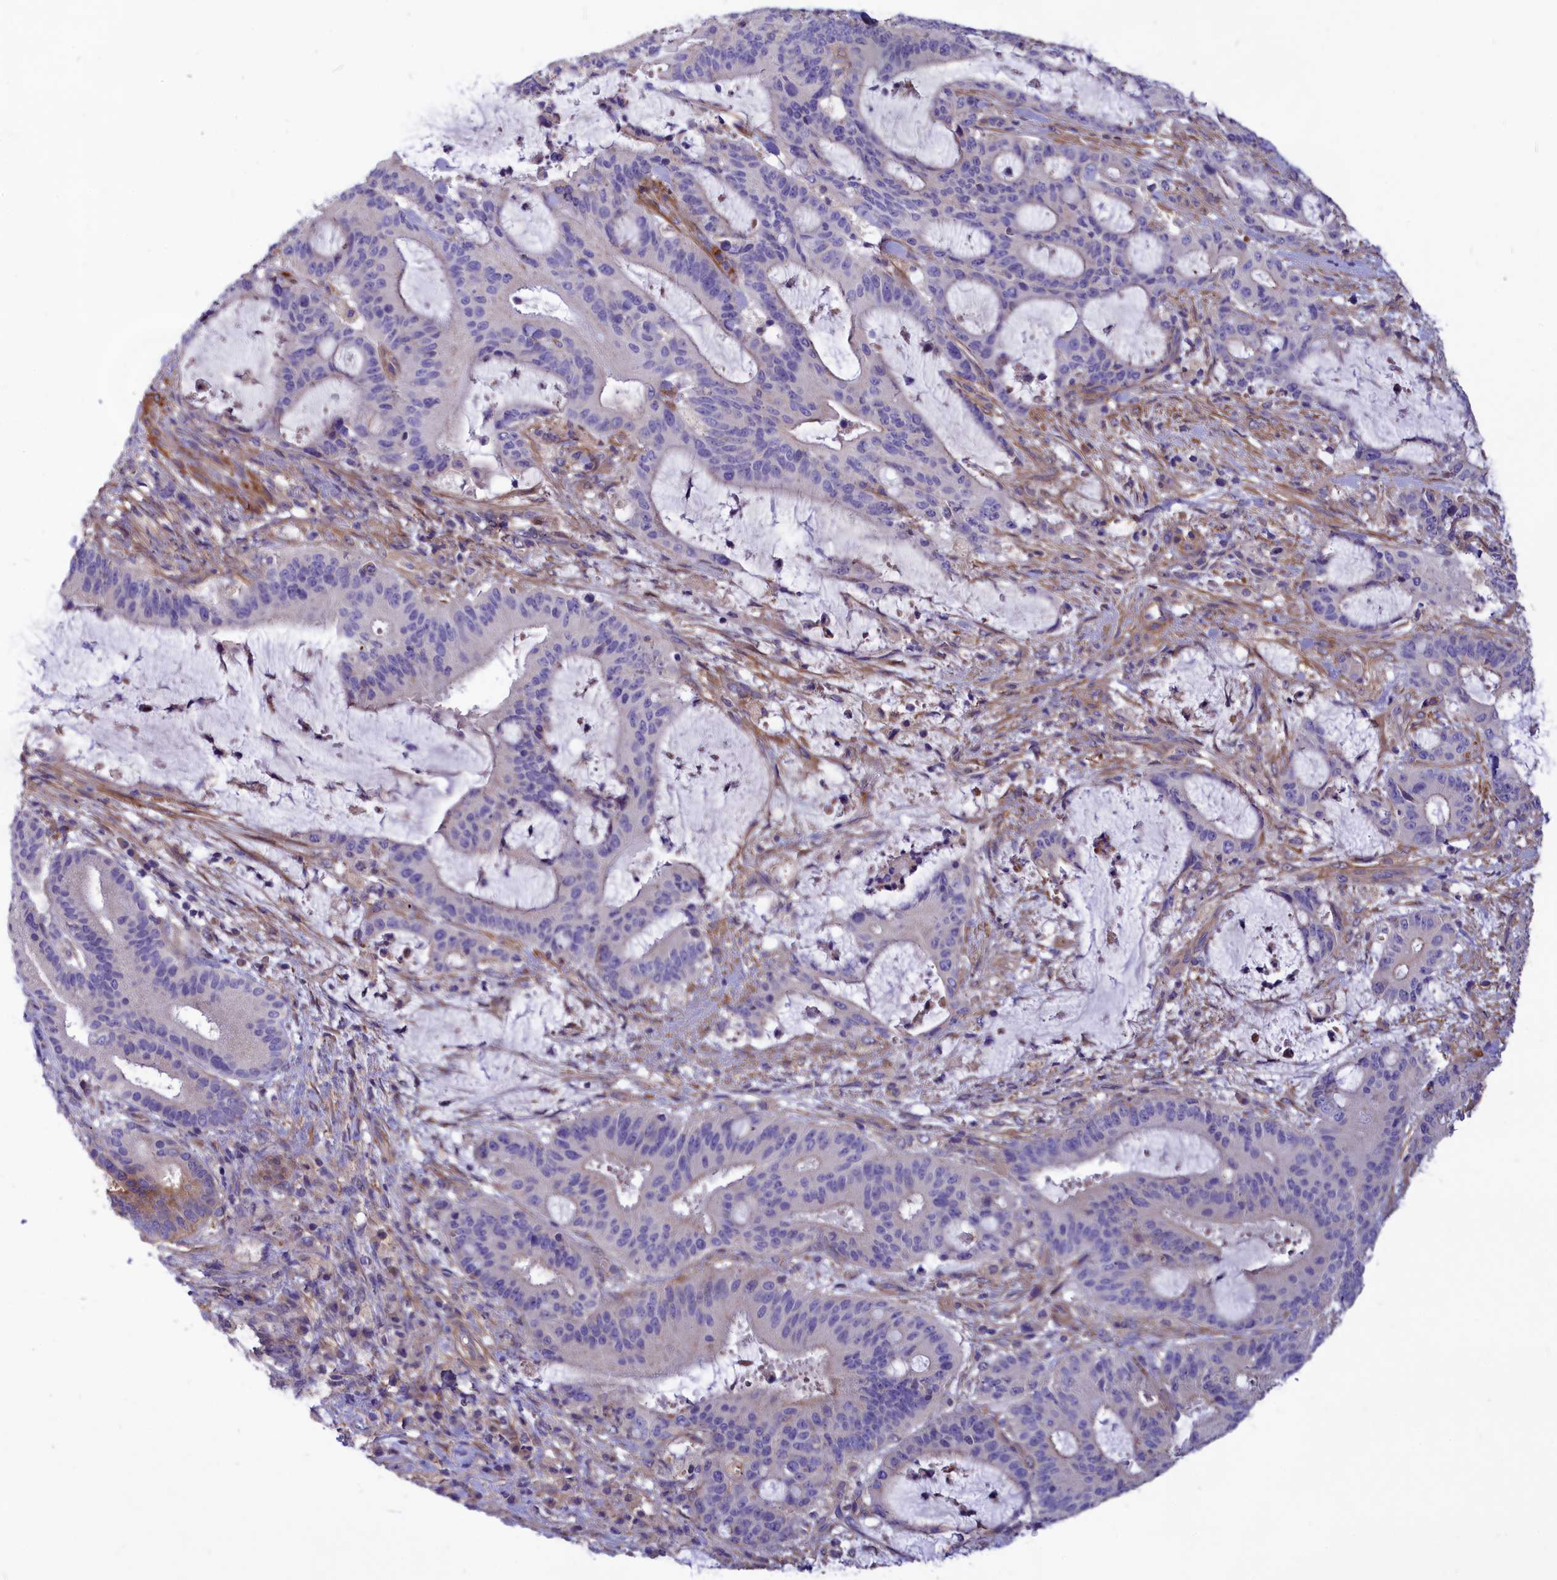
{"staining": {"intensity": "negative", "quantity": "none", "location": "none"}, "tissue": "liver cancer", "cell_type": "Tumor cells", "image_type": "cancer", "snomed": [{"axis": "morphology", "description": "Normal tissue, NOS"}, {"axis": "morphology", "description": "Cholangiocarcinoma"}, {"axis": "topography", "description": "Liver"}, {"axis": "topography", "description": "Peripheral nerve tissue"}], "caption": "High power microscopy micrograph of an IHC photomicrograph of cholangiocarcinoma (liver), revealing no significant expression in tumor cells.", "gene": "AMDHD2", "patient": {"sex": "female", "age": 73}}